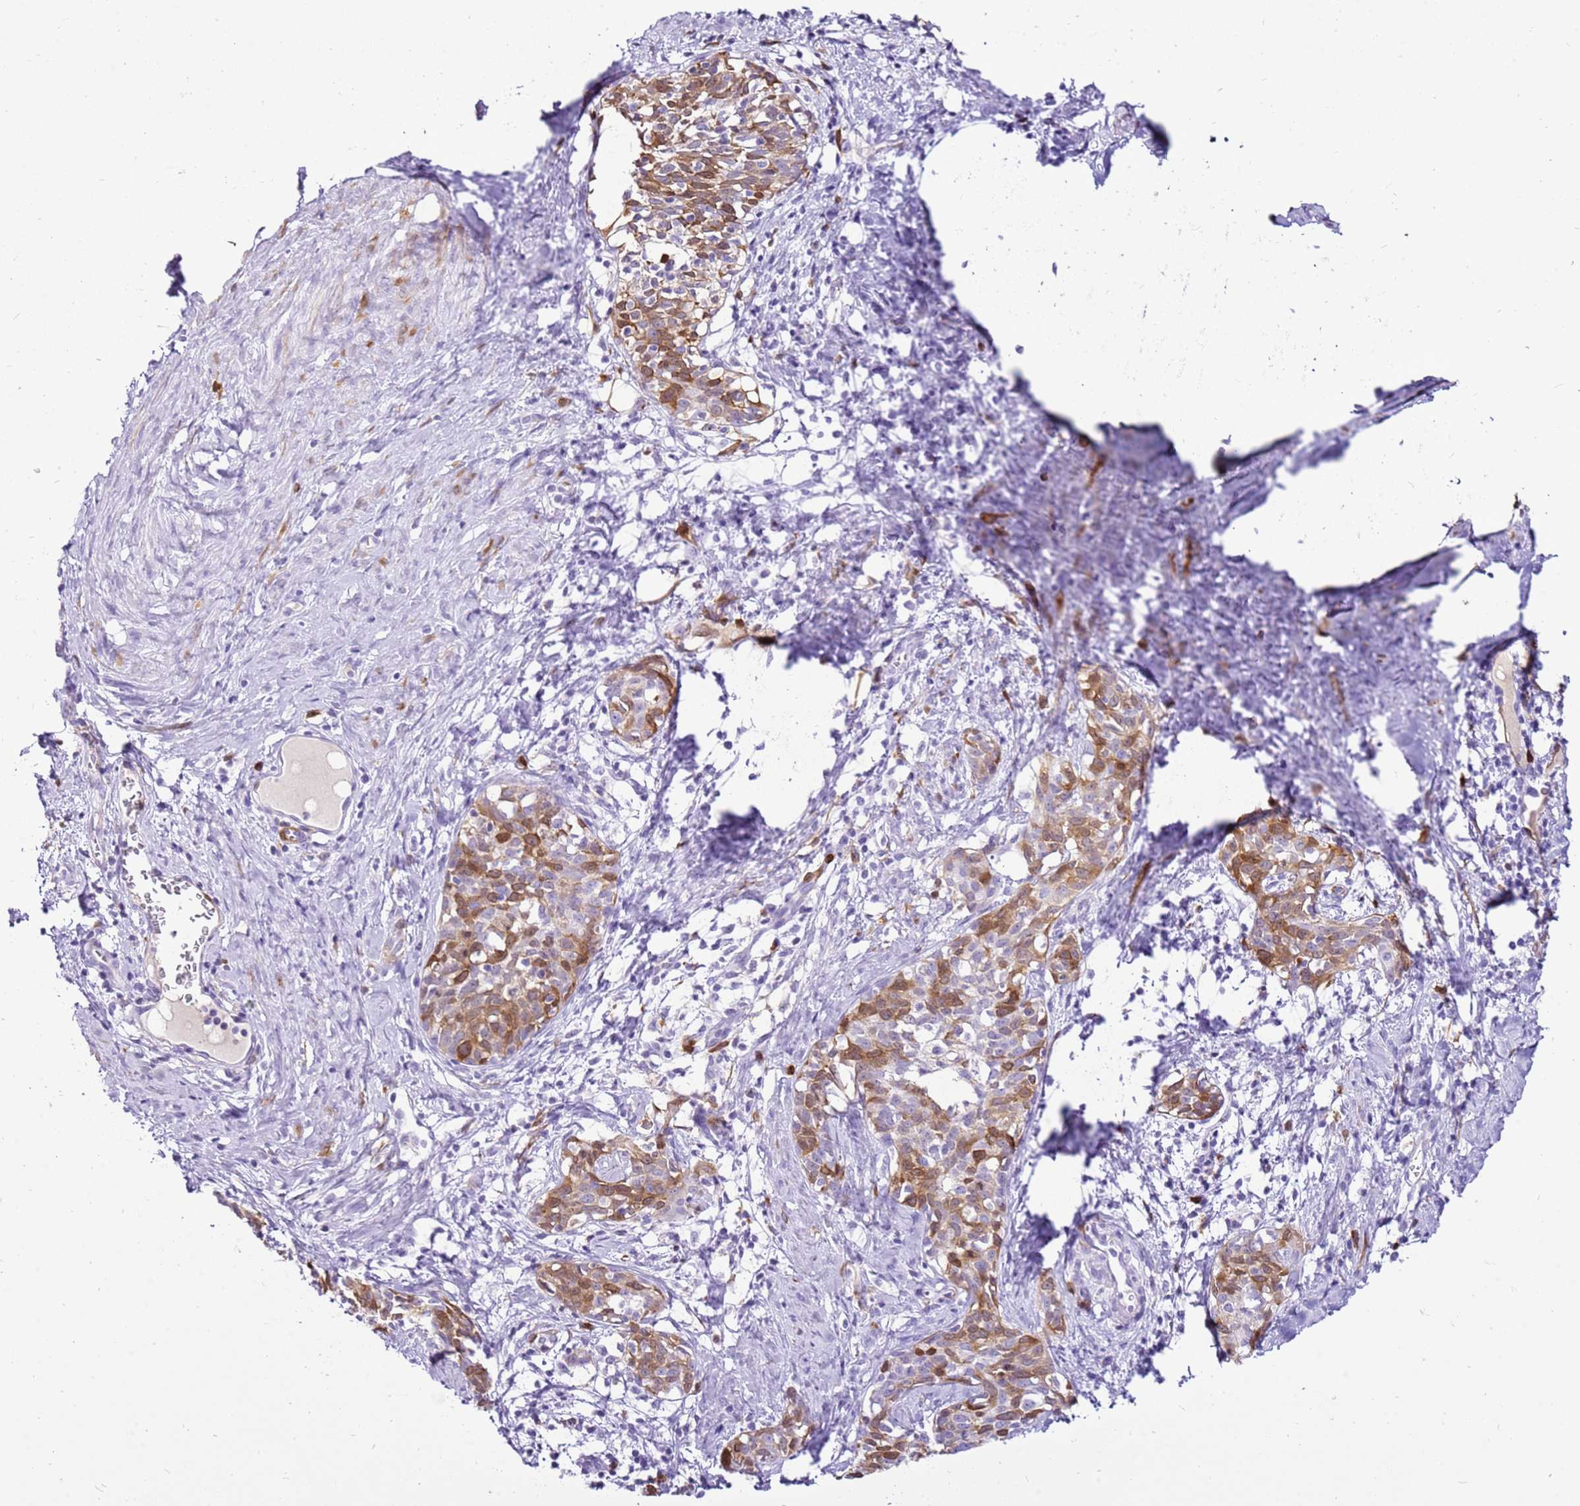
{"staining": {"intensity": "moderate", "quantity": "25%-75%", "location": "cytoplasmic/membranous"}, "tissue": "cervical cancer", "cell_type": "Tumor cells", "image_type": "cancer", "snomed": [{"axis": "morphology", "description": "Squamous cell carcinoma, NOS"}, {"axis": "topography", "description": "Cervix"}], "caption": "IHC photomicrograph of squamous cell carcinoma (cervical) stained for a protein (brown), which shows medium levels of moderate cytoplasmic/membranous expression in approximately 25%-75% of tumor cells.", "gene": "SPC25", "patient": {"sex": "female", "age": 52}}